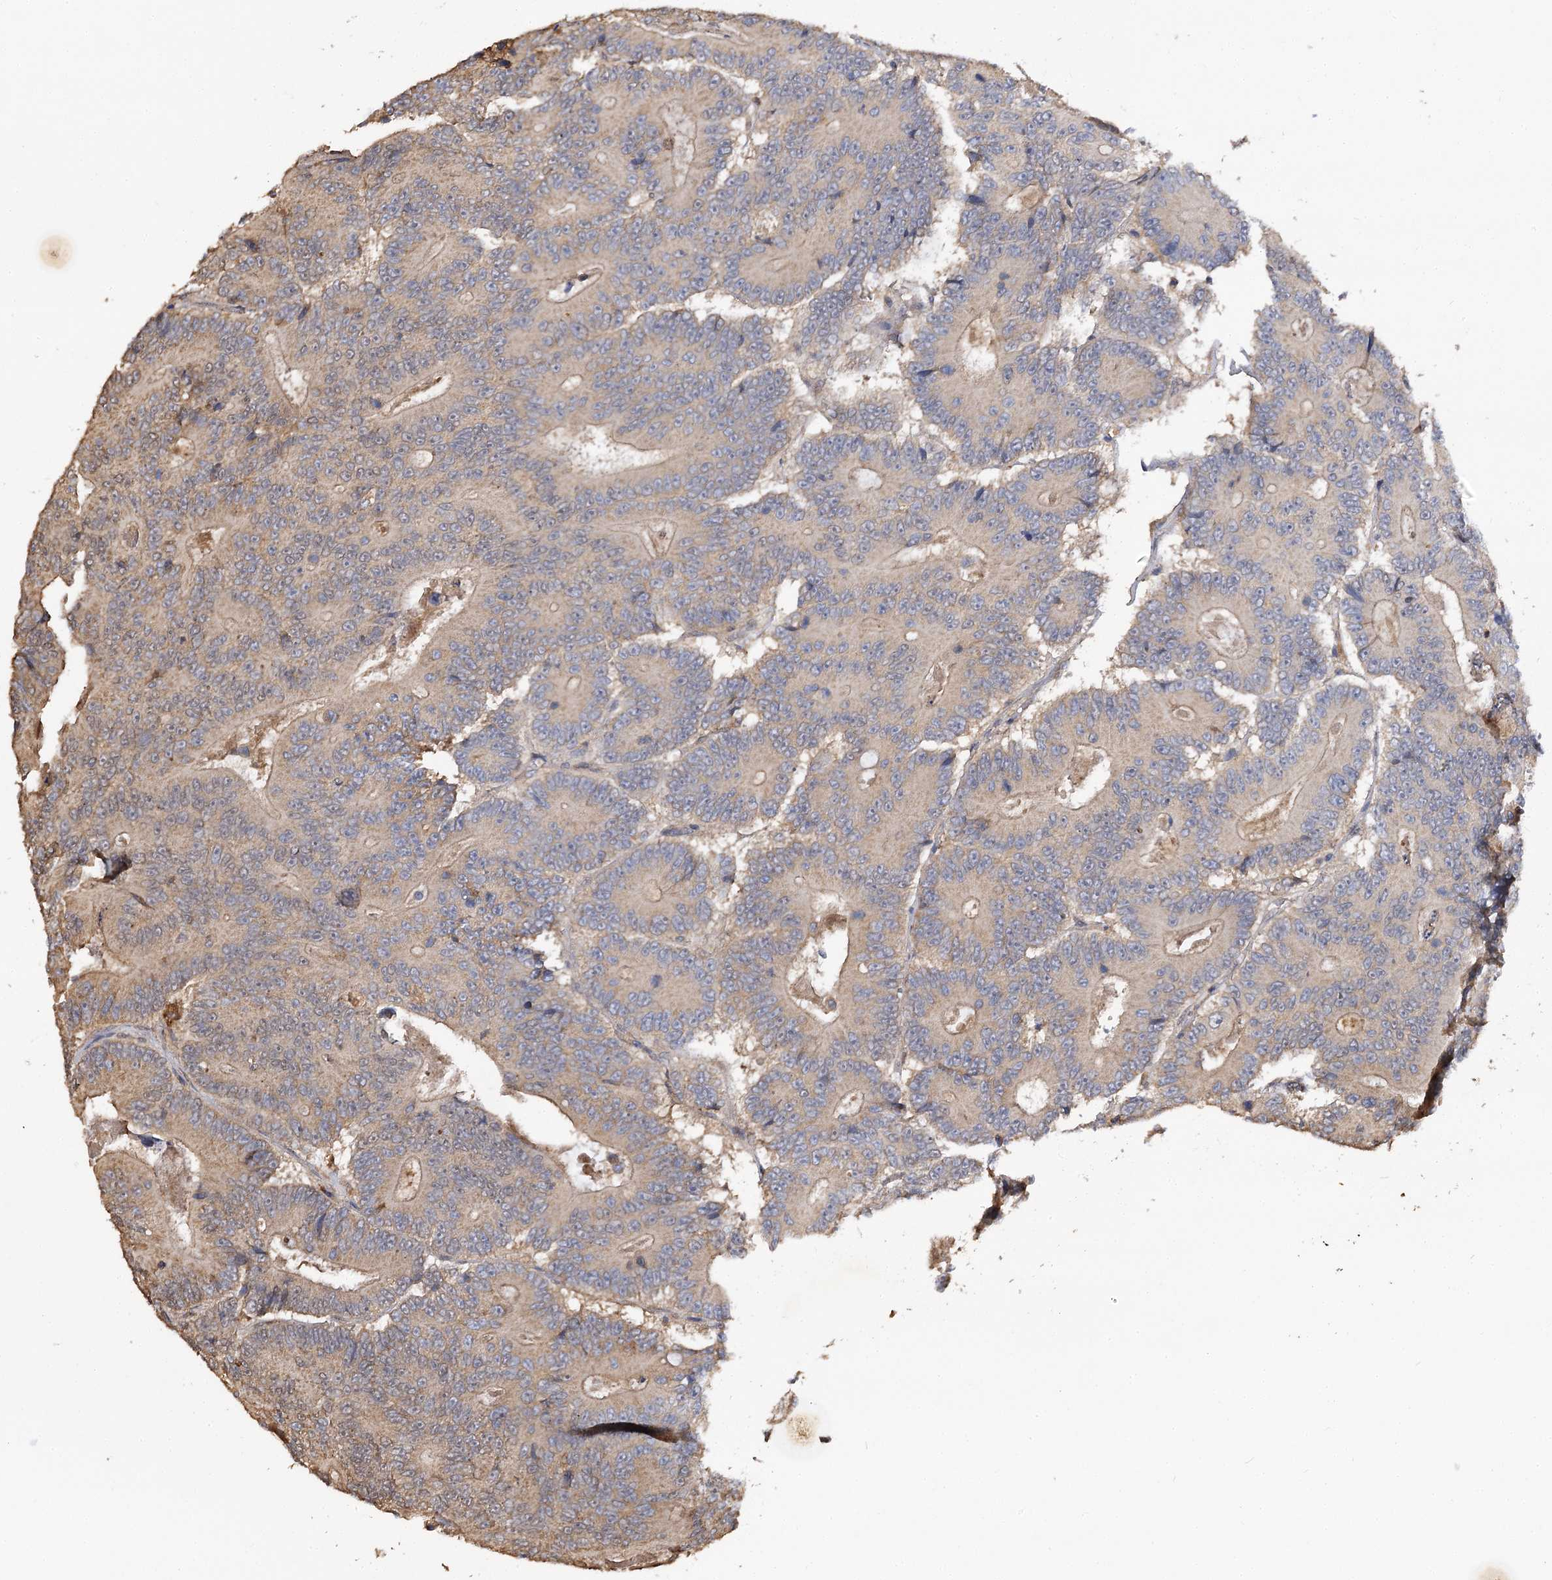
{"staining": {"intensity": "moderate", "quantity": ">75%", "location": "cytoplasmic/membranous"}, "tissue": "colorectal cancer", "cell_type": "Tumor cells", "image_type": "cancer", "snomed": [{"axis": "morphology", "description": "Adenocarcinoma, NOS"}, {"axis": "topography", "description": "Colon"}], "caption": "Immunohistochemistry micrograph of human colorectal adenocarcinoma stained for a protein (brown), which shows medium levels of moderate cytoplasmic/membranous expression in about >75% of tumor cells.", "gene": "ARL13A", "patient": {"sex": "male", "age": 83}}